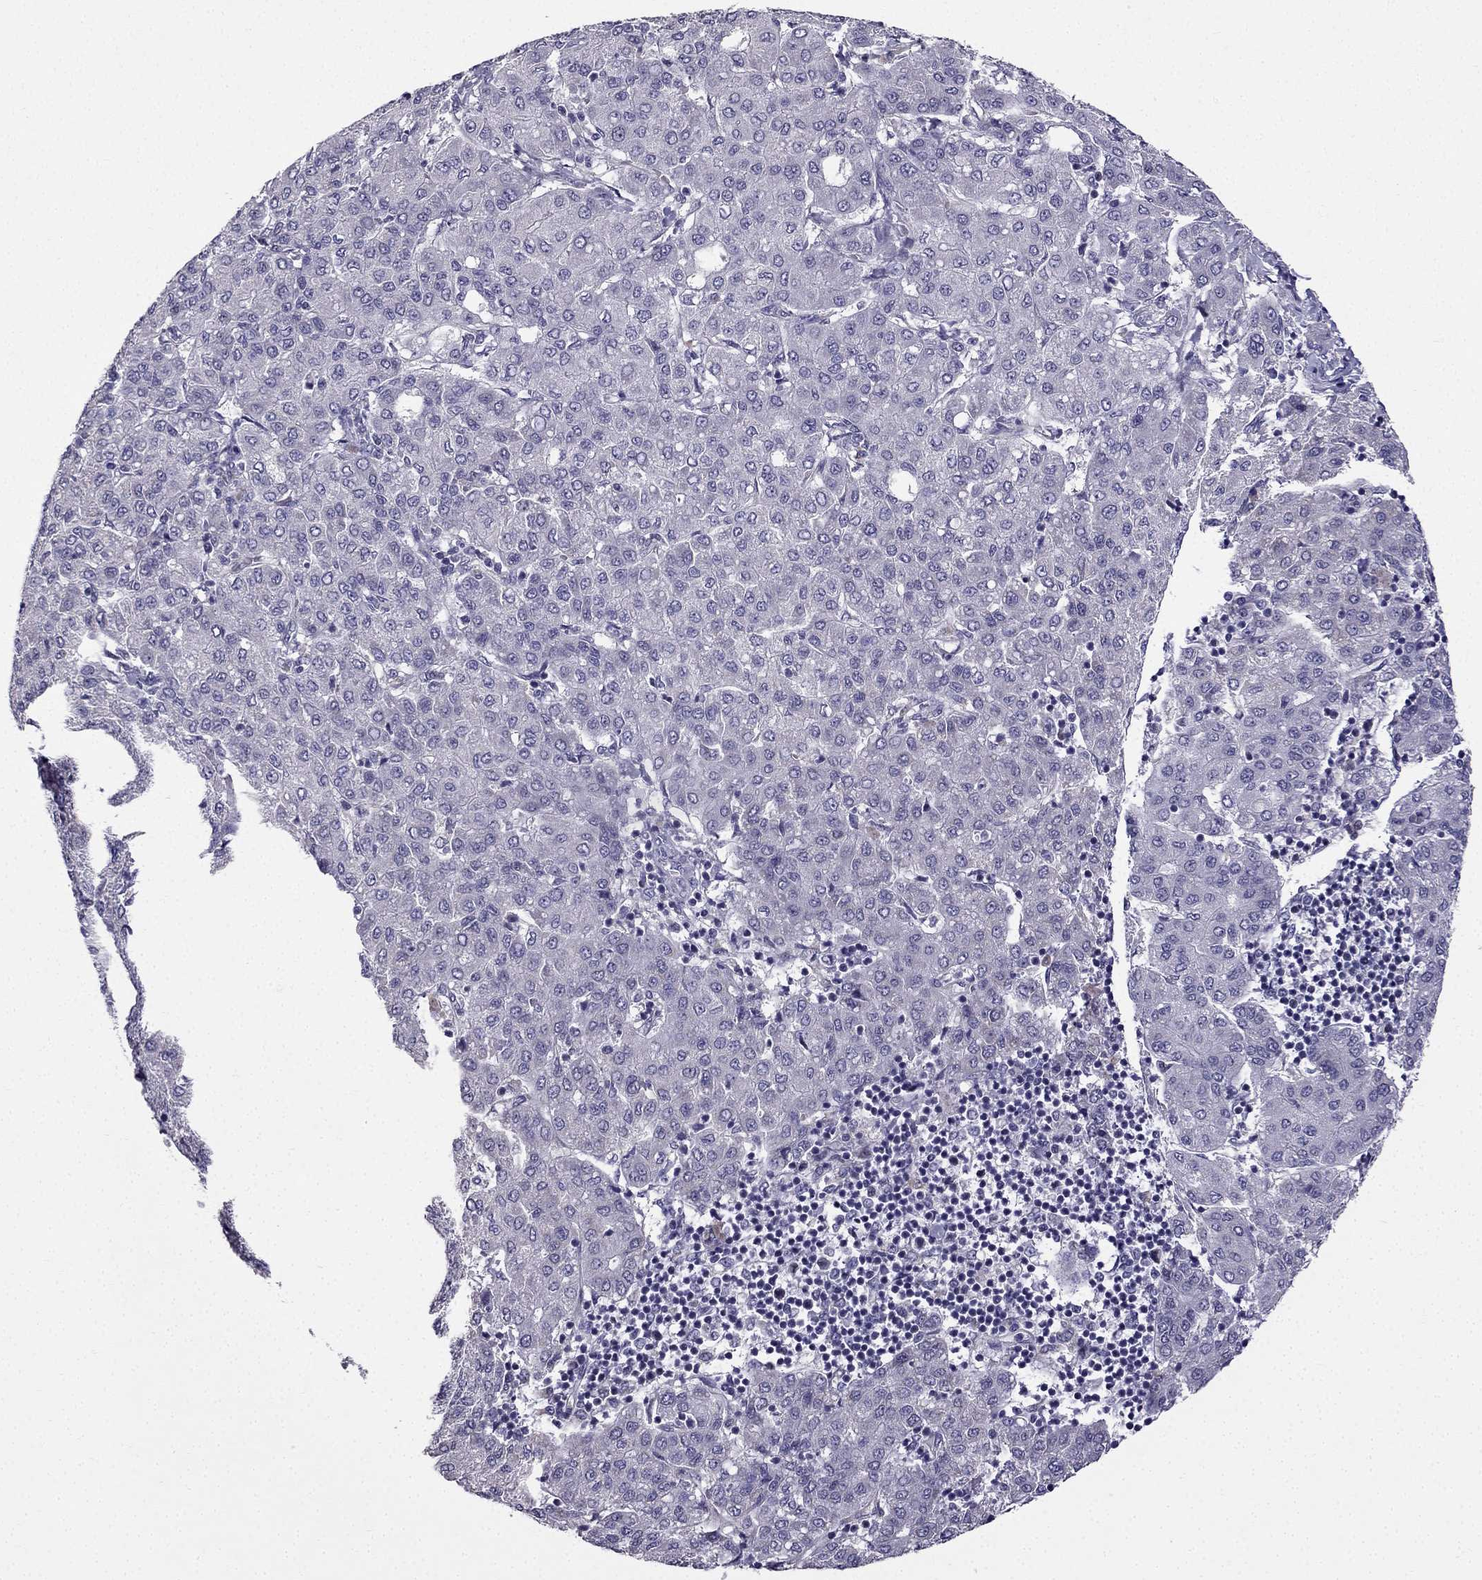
{"staining": {"intensity": "negative", "quantity": "none", "location": "none"}, "tissue": "liver cancer", "cell_type": "Tumor cells", "image_type": "cancer", "snomed": [{"axis": "morphology", "description": "Carcinoma, Hepatocellular, NOS"}, {"axis": "topography", "description": "Liver"}], "caption": "A high-resolution photomicrograph shows IHC staining of liver hepatocellular carcinoma, which displays no significant expression in tumor cells.", "gene": "SLC6A2", "patient": {"sex": "male", "age": 65}}